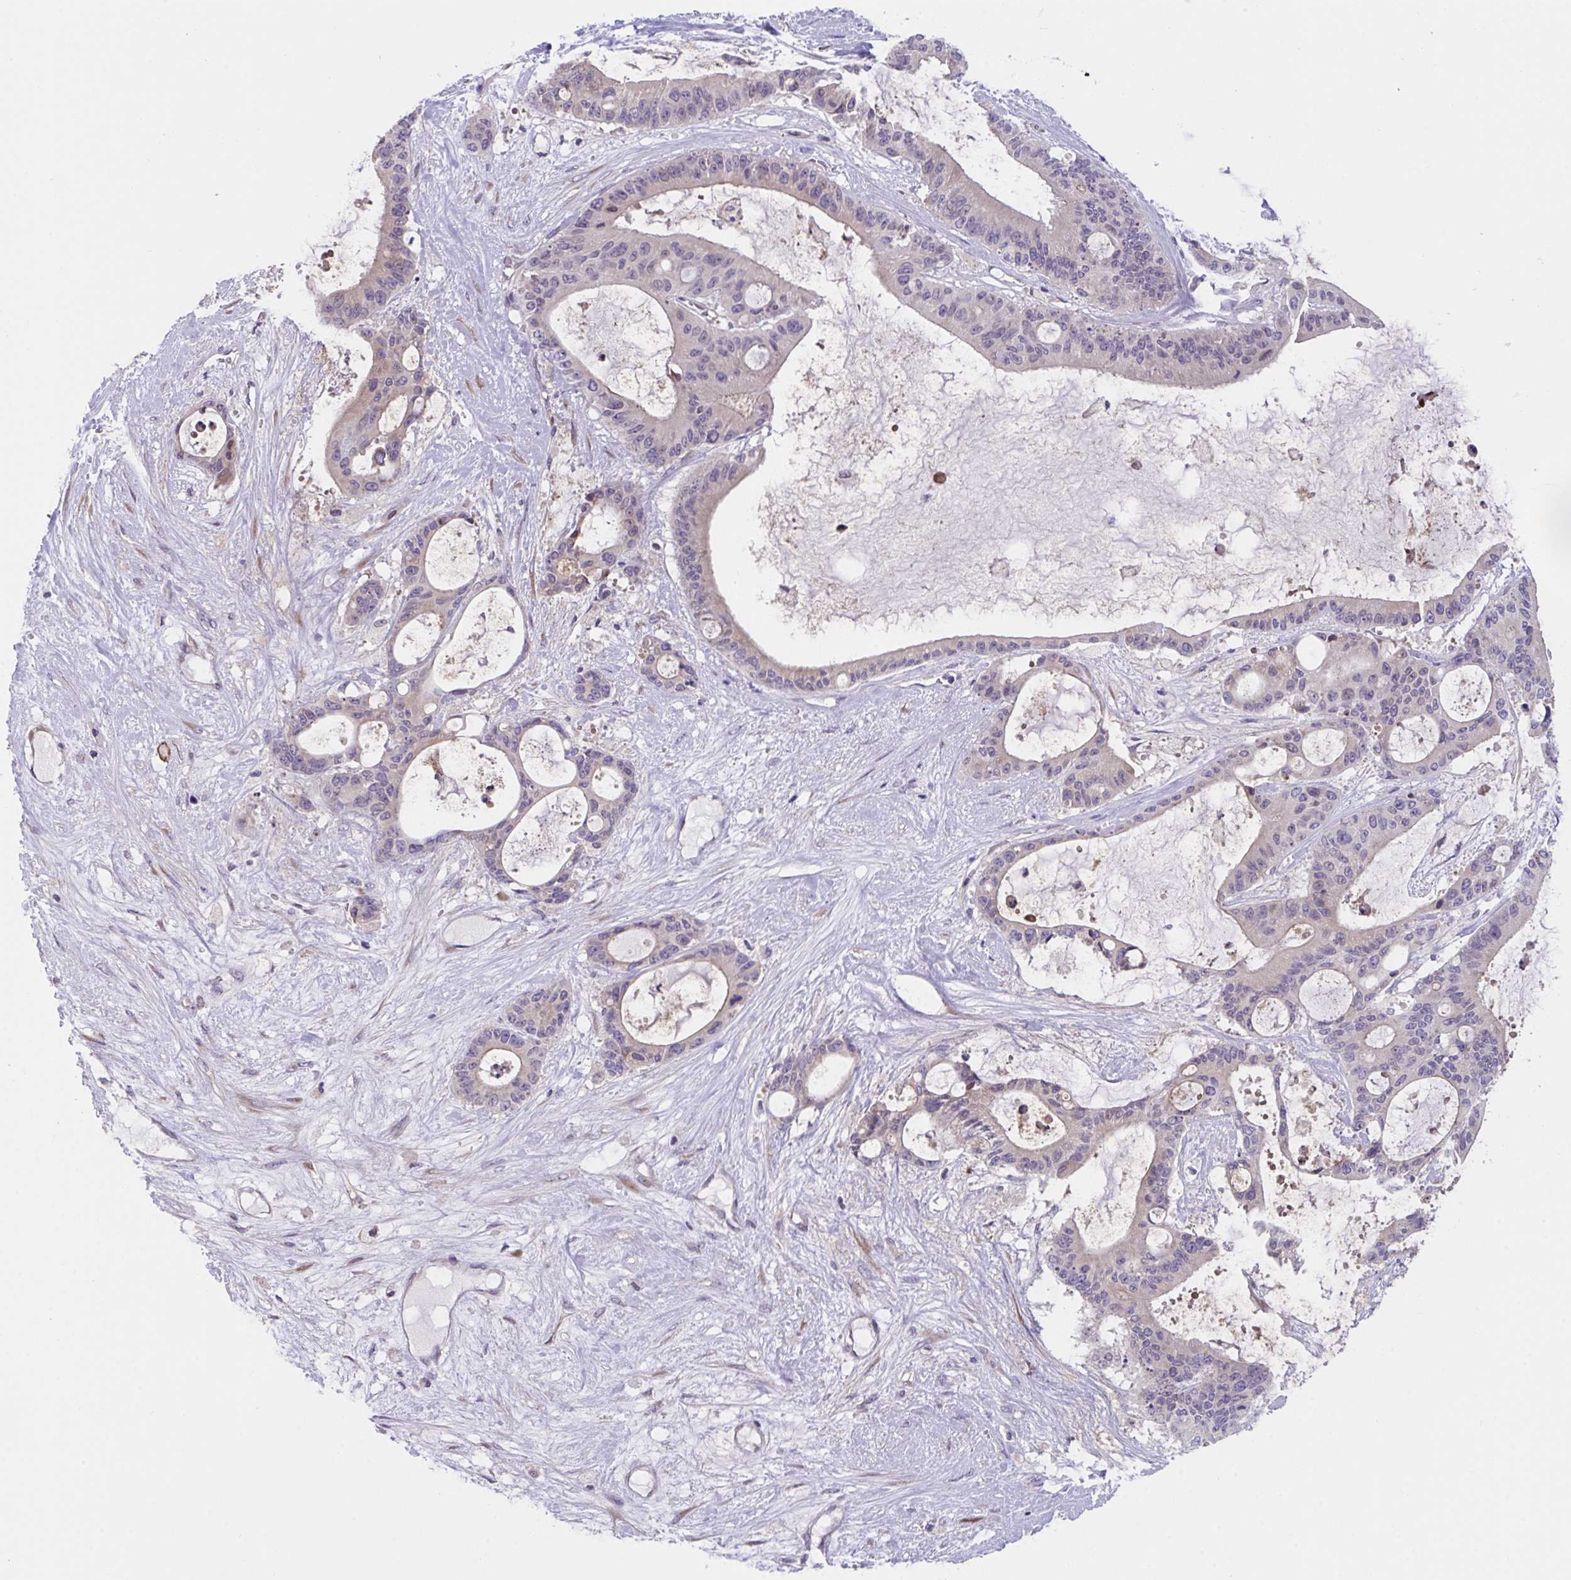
{"staining": {"intensity": "negative", "quantity": "none", "location": "none"}, "tissue": "liver cancer", "cell_type": "Tumor cells", "image_type": "cancer", "snomed": [{"axis": "morphology", "description": "Normal tissue, NOS"}, {"axis": "morphology", "description": "Cholangiocarcinoma"}, {"axis": "topography", "description": "Liver"}, {"axis": "topography", "description": "Peripheral nerve tissue"}], "caption": "Immunohistochemistry micrograph of neoplastic tissue: human liver cancer (cholangiocarcinoma) stained with DAB (3,3'-diaminobenzidine) shows no significant protein staining in tumor cells.", "gene": "SUSD4", "patient": {"sex": "female", "age": 73}}